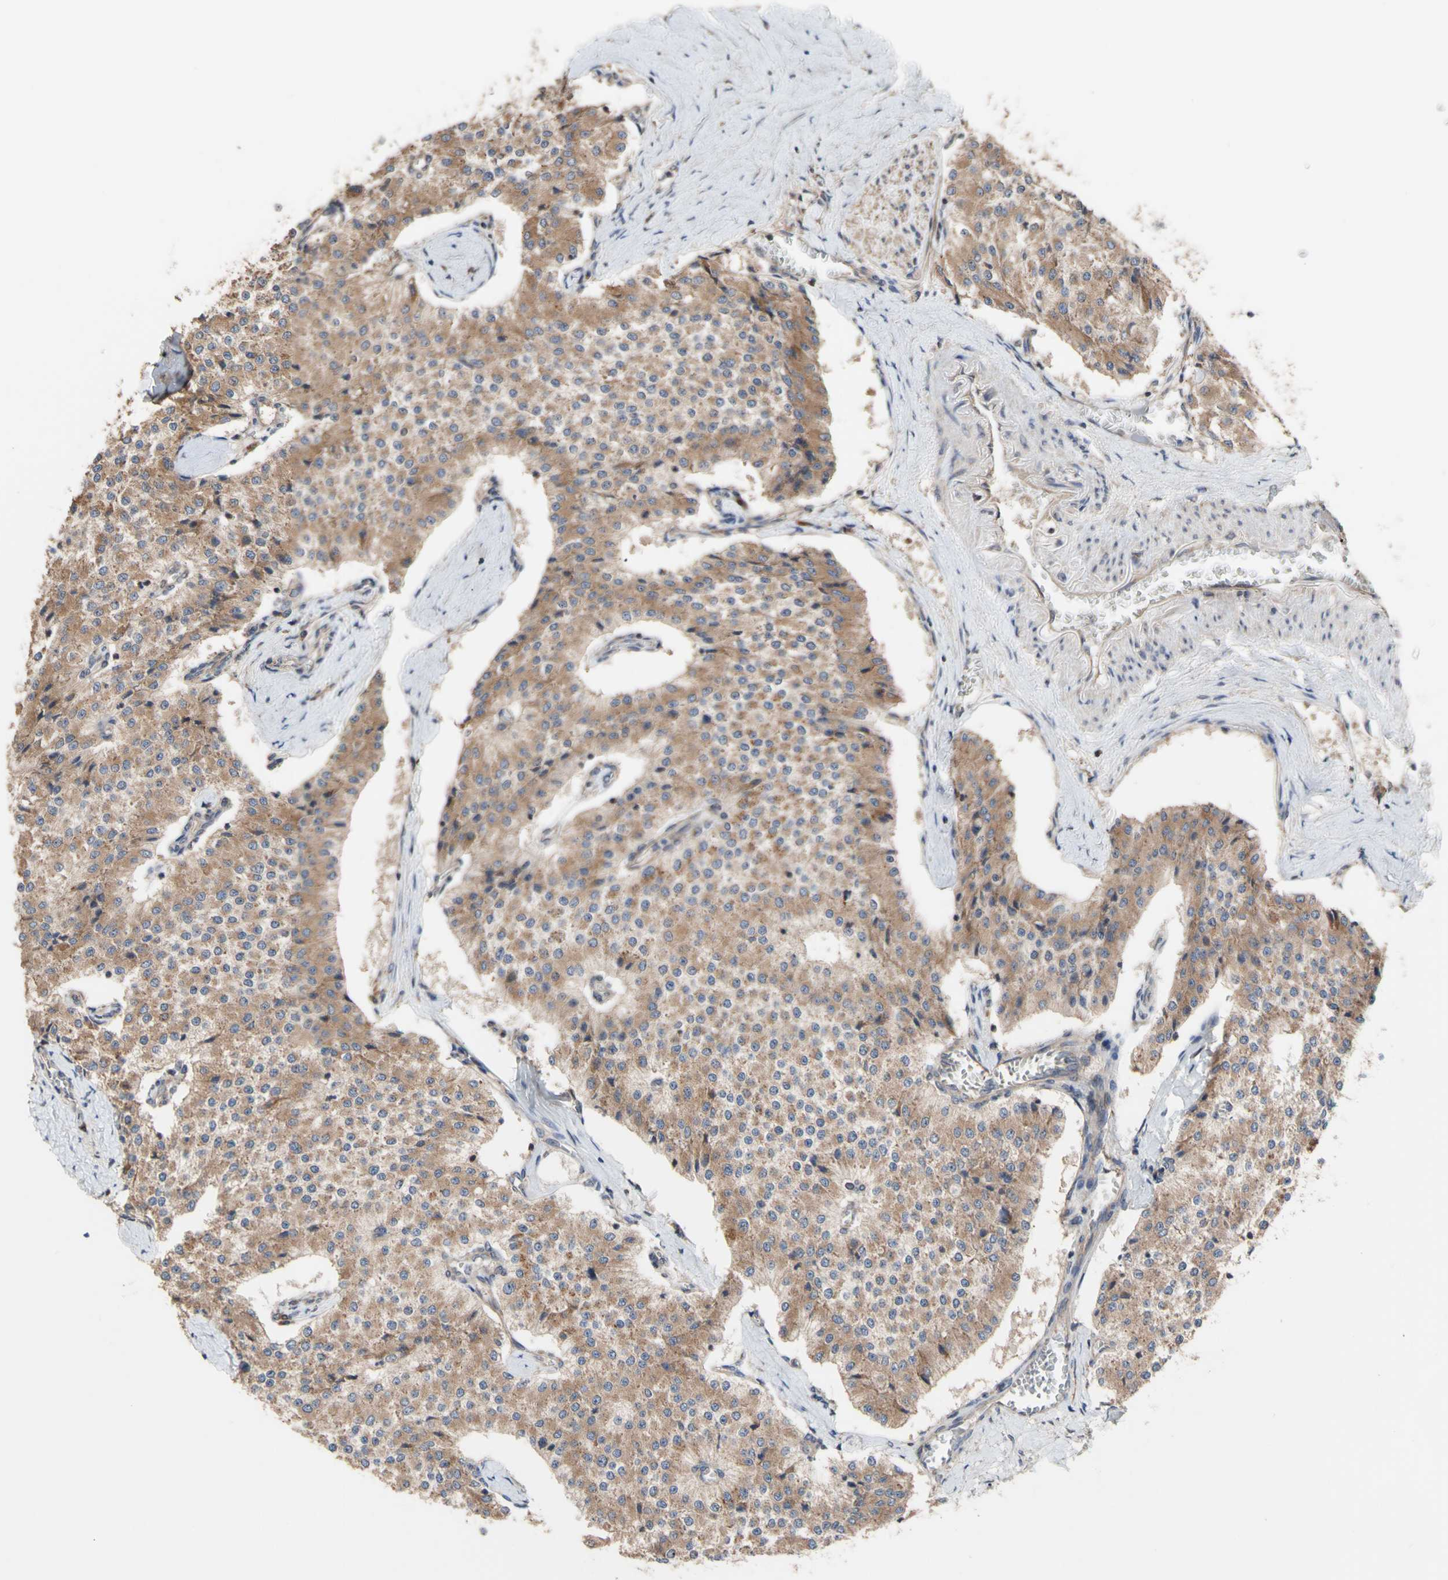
{"staining": {"intensity": "moderate", "quantity": ">75%", "location": "cytoplasmic/membranous"}, "tissue": "carcinoid", "cell_type": "Tumor cells", "image_type": "cancer", "snomed": [{"axis": "morphology", "description": "Carcinoid, malignant, NOS"}, {"axis": "topography", "description": "Colon"}], "caption": "The histopathology image shows a brown stain indicating the presence of a protein in the cytoplasmic/membranous of tumor cells in carcinoid.", "gene": "NECTIN3", "patient": {"sex": "female", "age": 52}}